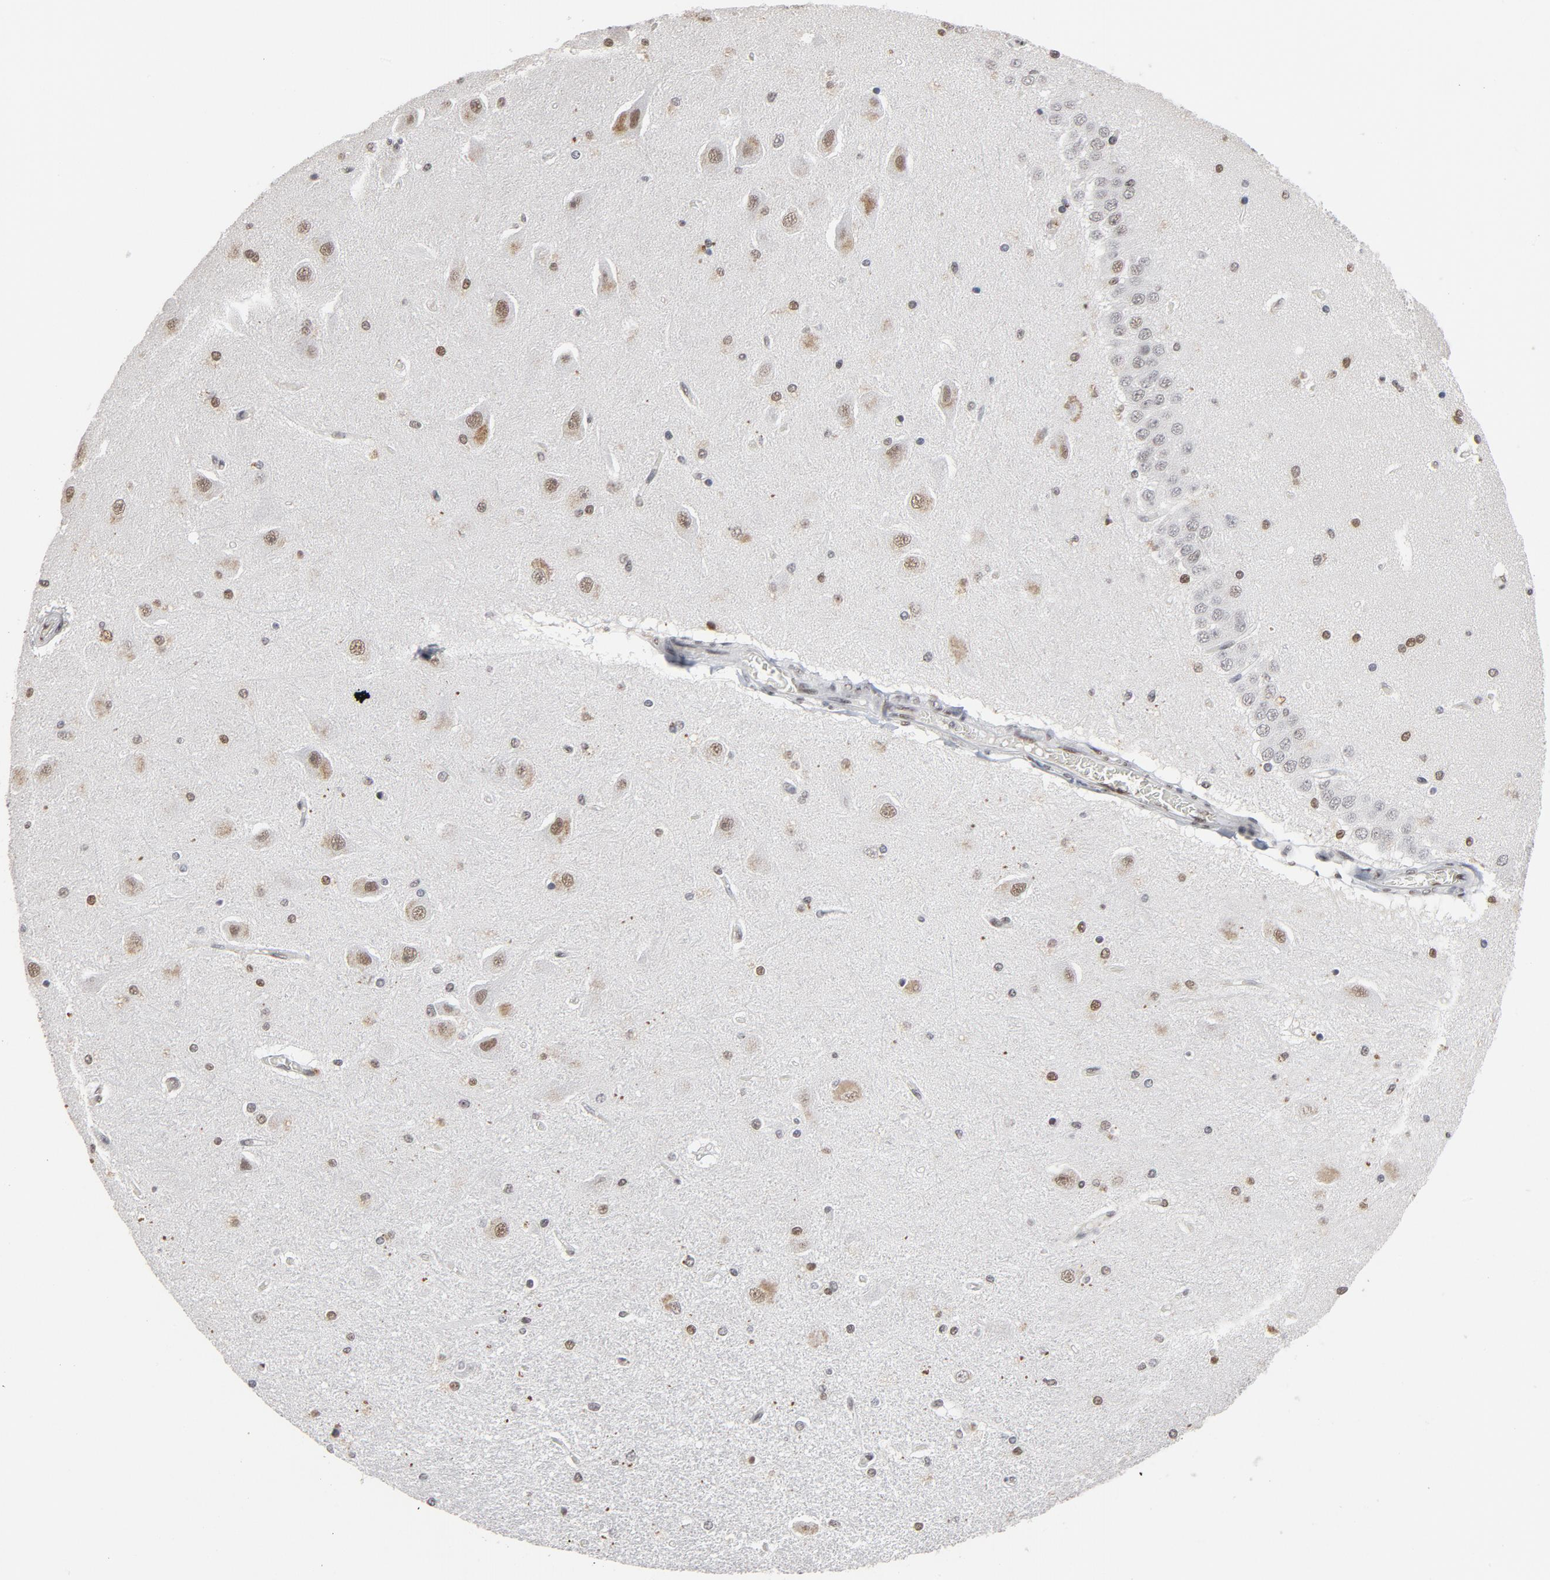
{"staining": {"intensity": "moderate", "quantity": ">75%", "location": "nuclear"}, "tissue": "hippocampus", "cell_type": "Glial cells", "image_type": "normal", "snomed": [{"axis": "morphology", "description": "Normal tissue, NOS"}, {"axis": "topography", "description": "Hippocampus"}], "caption": "This micrograph displays benign hippocampus stained with immunohistochemistry (IHC) to label a protein in brown. The nuclear of glial cells show moderate positivity for the protein. Nuclei are counter-stained blue.", "gene": "MRE11", "patient": {"sex": "female", "age": 54}}